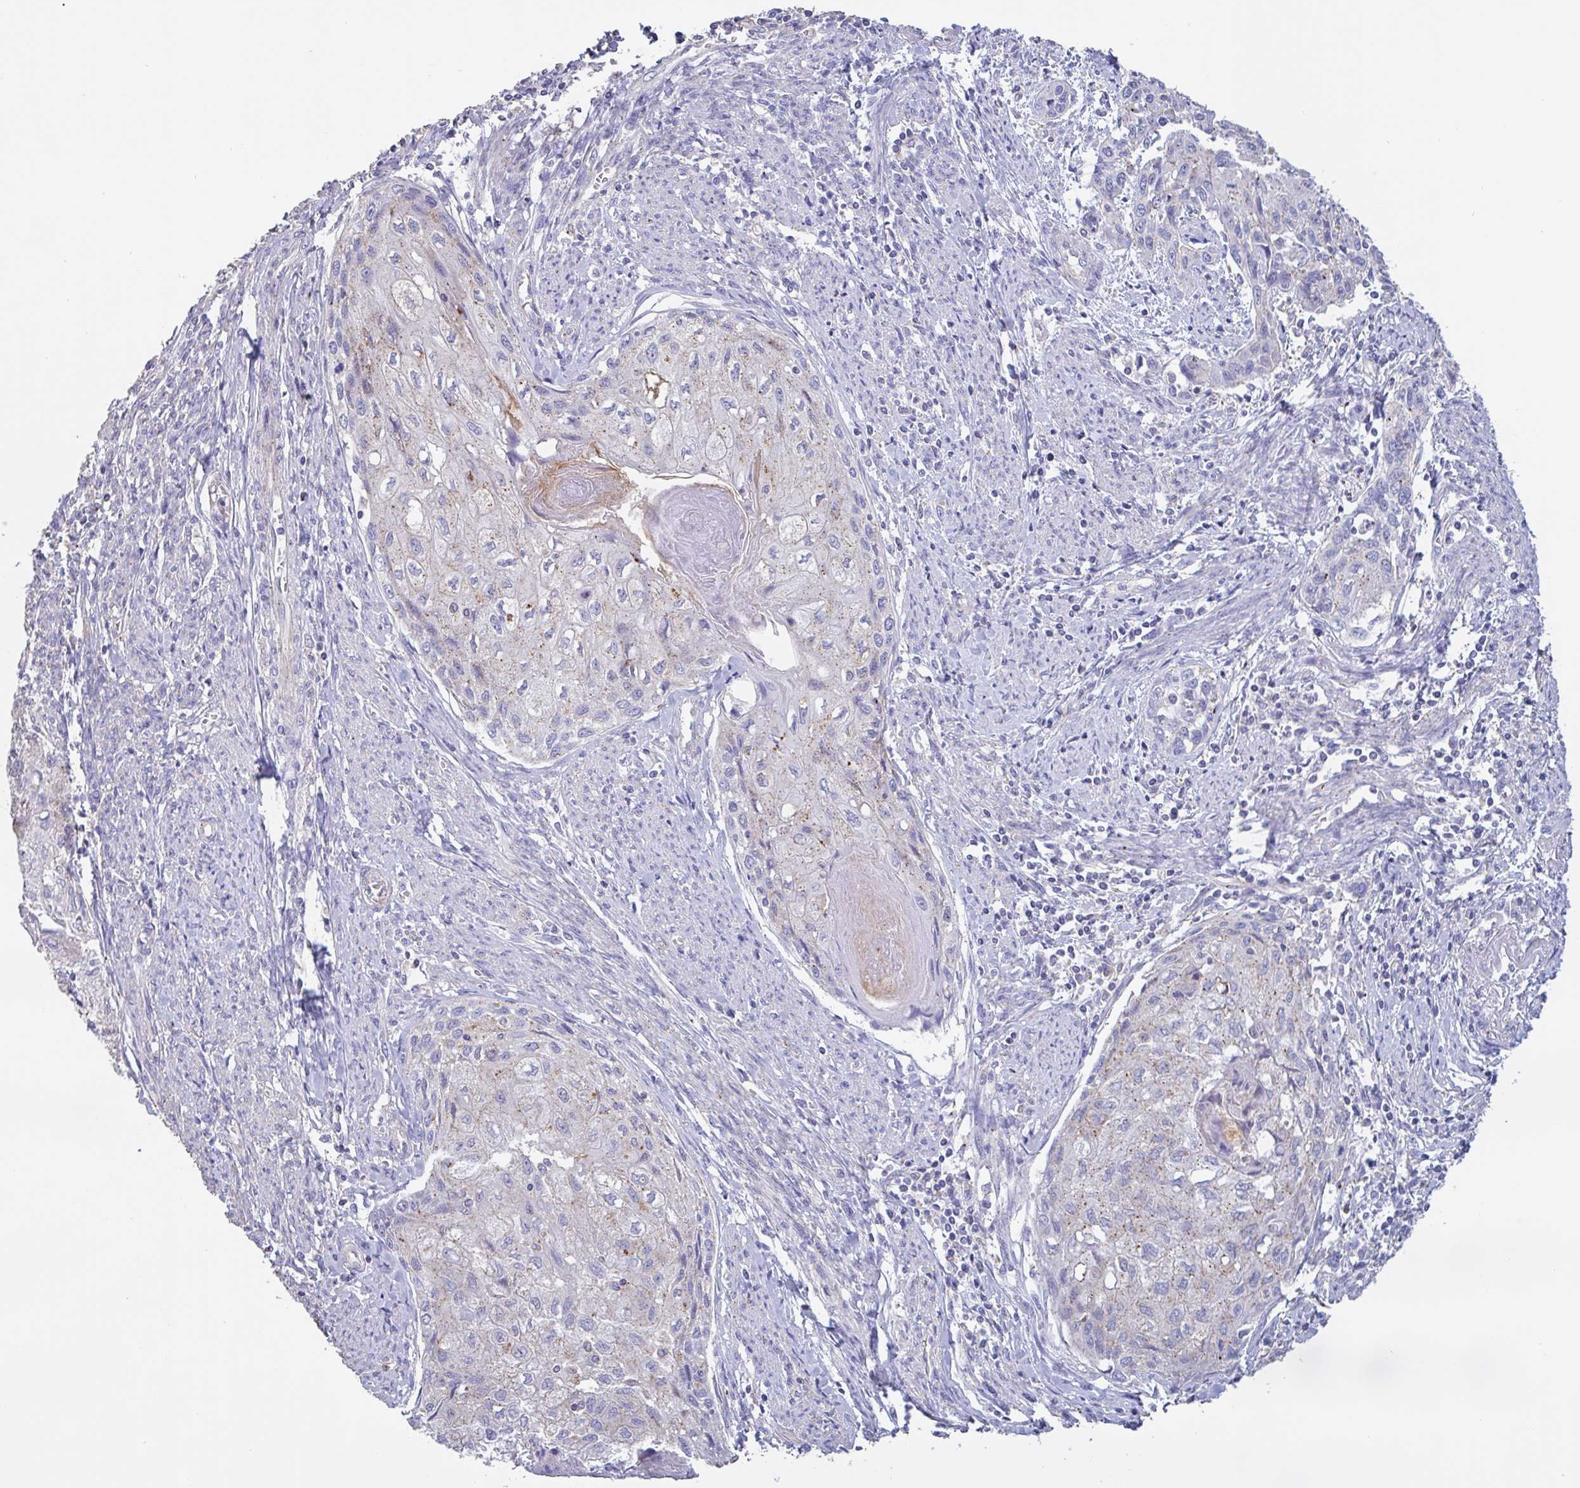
{"staining": {"intensity": "negative", "quantity": "none", "location": "none"}, "tissue": "cervical cancer", "cell_type": "Tumor cells", "image_type": "cancer", "snomed": [{"axis": "morphology", "description": "Squamous cell carcinoma, NOS"}, {"axis": "topography", "description": "Cervix"}], "caption": "This is a micrograph of immunohistochemistry (IHC) staining of cervical cancer, which shows no expression in tumor cells.", "gene": "CHMP5", "patient": {"sex": "female", "age": 67}}